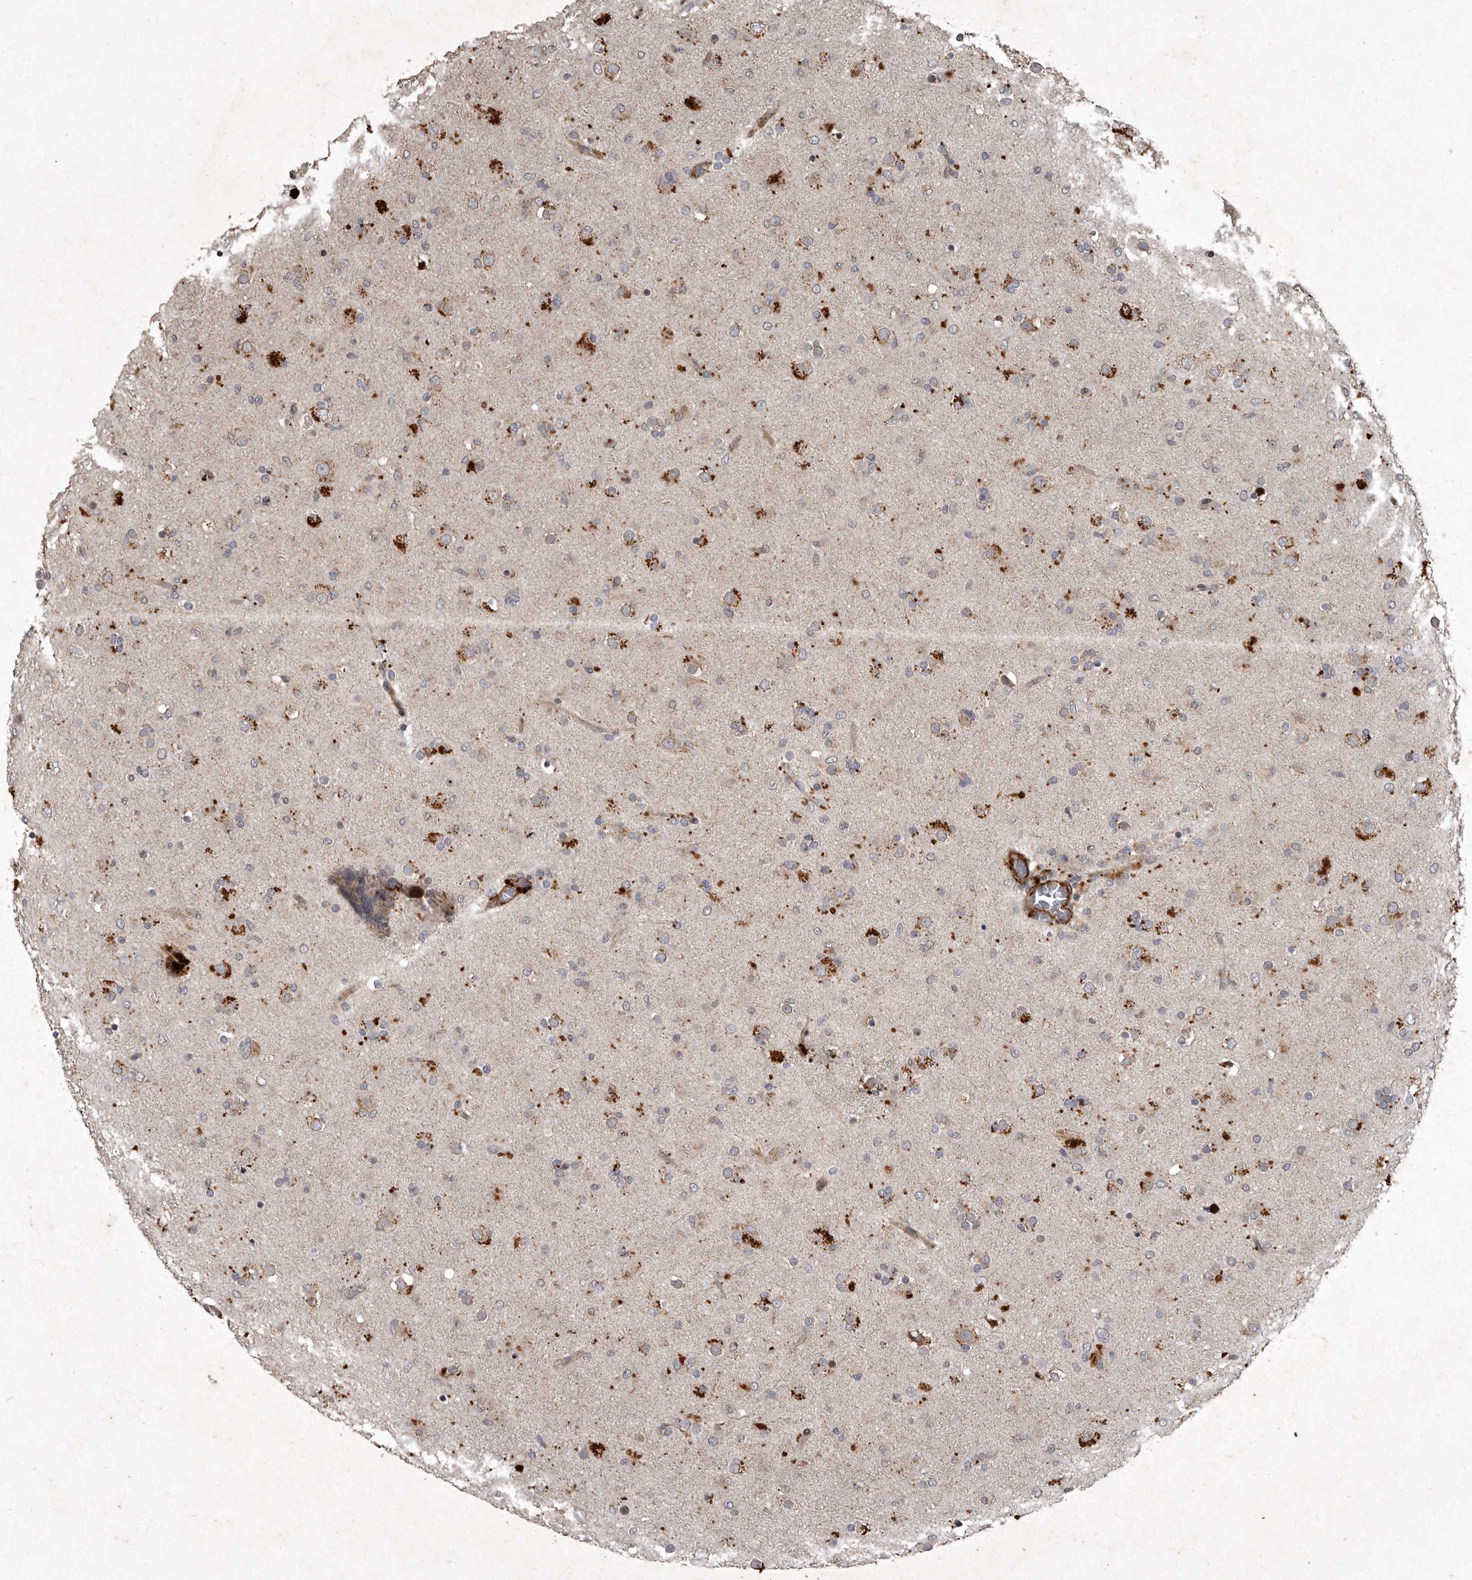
{"staining": {"intensity": "negative", "quantity": "none", "location": "none"}, "tissue": "glioma", "cell_type": "Tumor cells", "image_type": "cancer", "snomed": [{"axis": "morphology", "description": "Glioma, malignant, Low grade"}, {"axis": "topography", "description": "Brain"}], "caption": "Photomicrograph shows no protein expression in tumor cells of glioma tissue.", "gene": "MRPS15", "patient": {"sex": "male", "age": 65}}